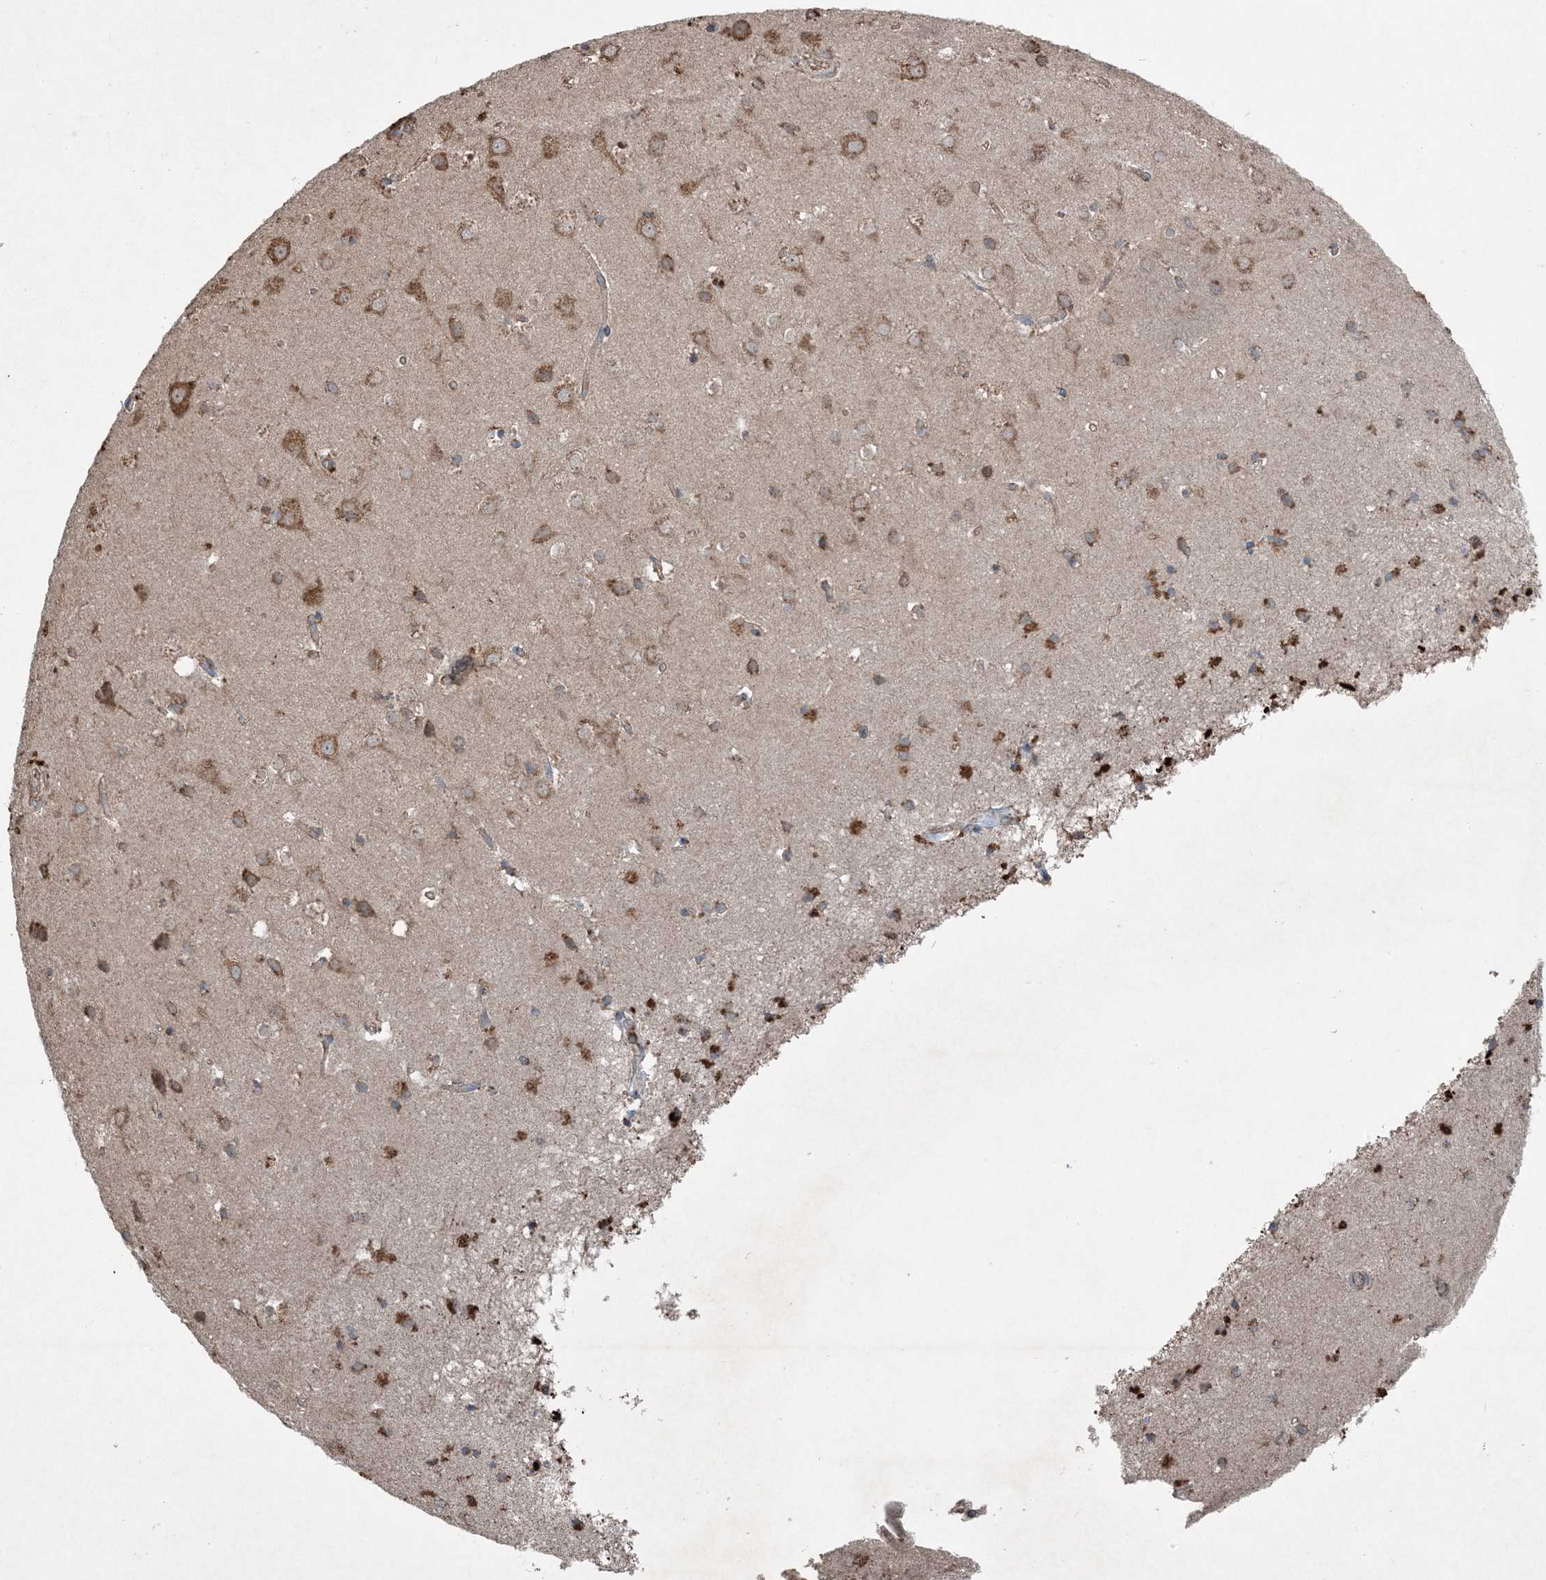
{"staining": {"intensity": "negative", "quantity": "none", "location": "none"}, "tissue": "cerebral cortex", "cell_type": "Endothelial cells", "image_type": "normal", "snomed": [{"axis": "morphology", "description": "Normal tissue, NOS"}, {"axis": "topography", "description": "Cerebral cortex"}], "caption": "Immunohistochemistry (IHC) image of unremarkable cerebral cortex: human cerebral cortex stained with DAB reveals no significant protein staining in endothelial cells.", "gene": "PDIA6", "patient": {"sex": "male", "age": 54}}